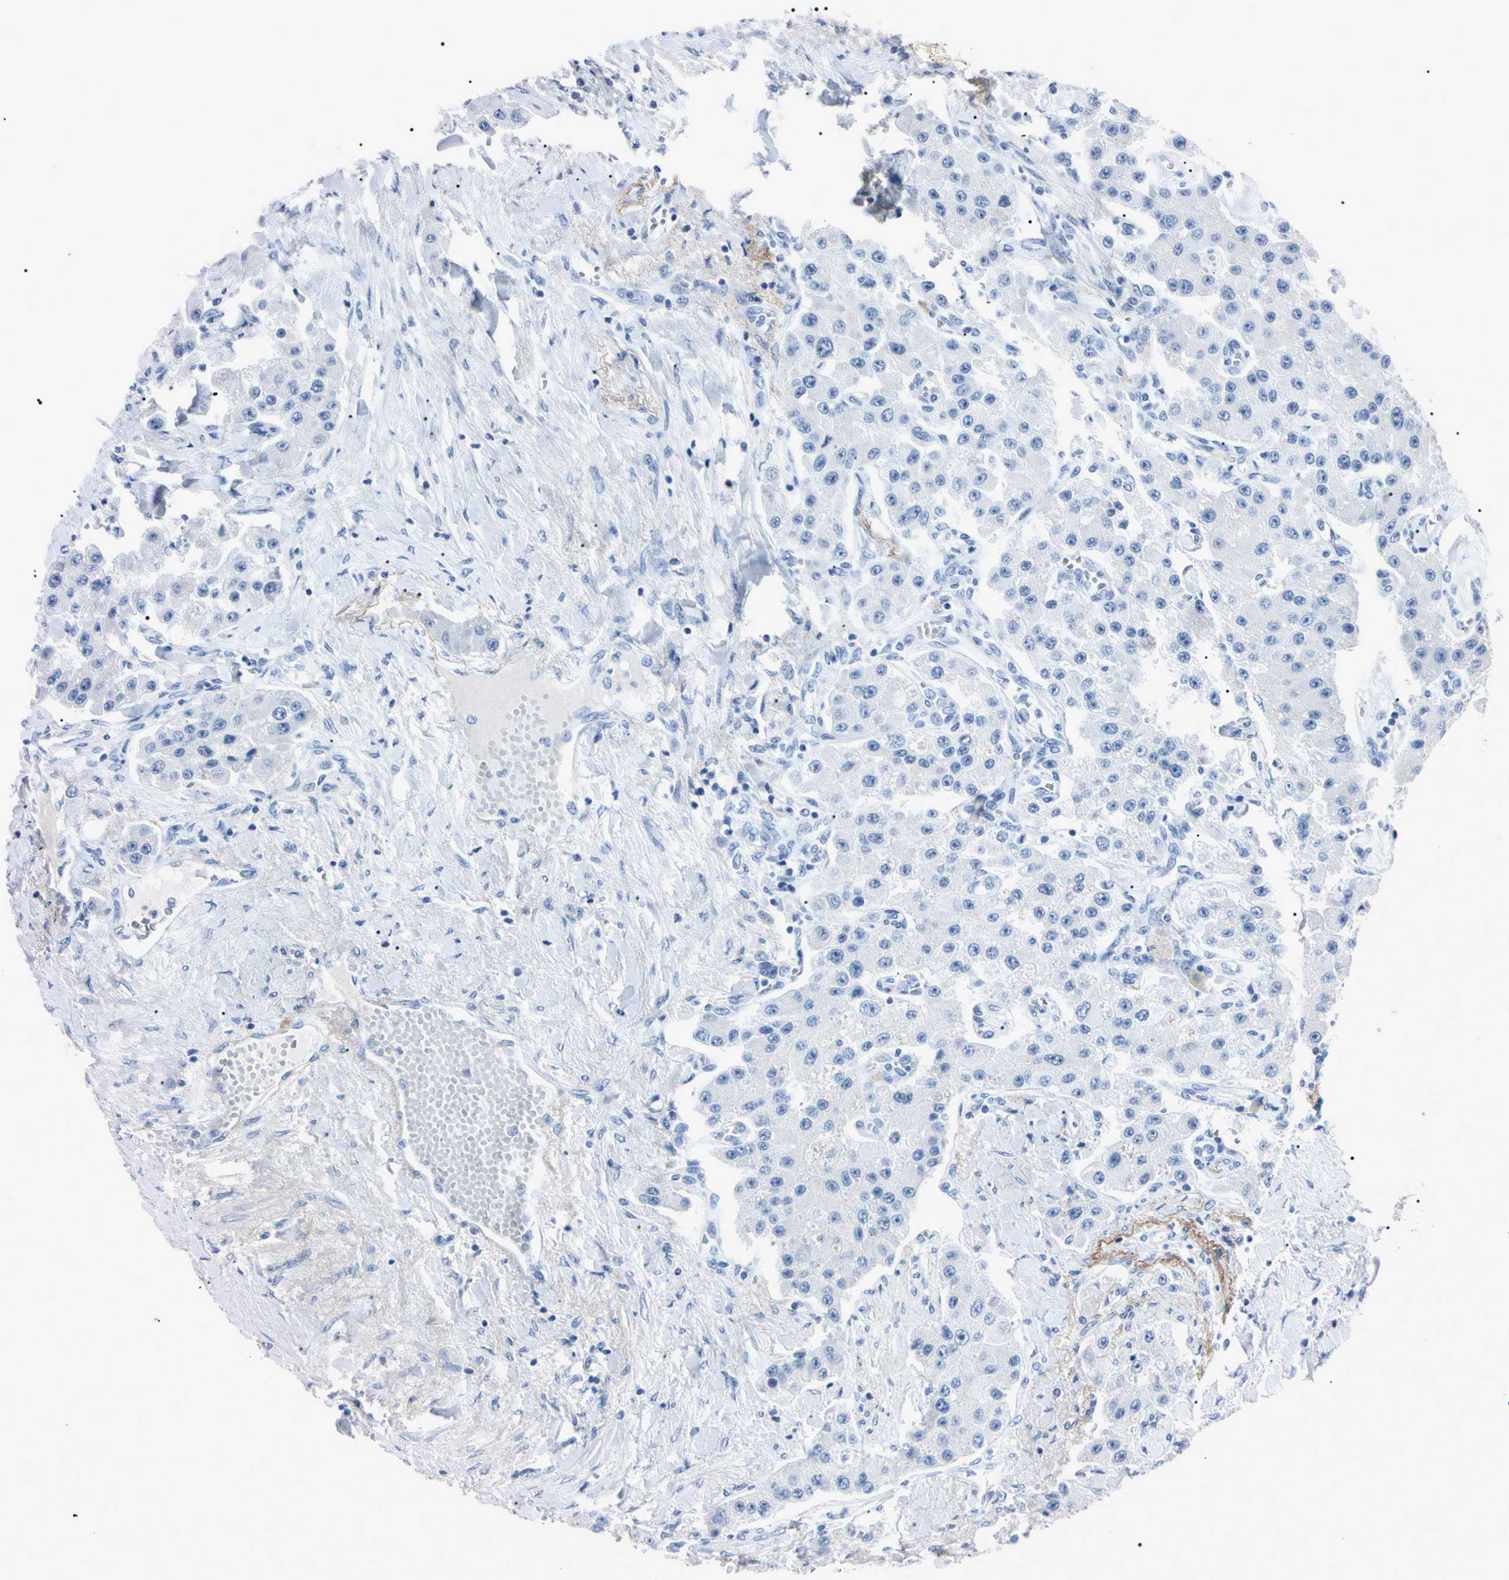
{"staining": {"intensity": "negative", "quantity": "none", "location": "none"}, "tissue": "carcinoid", "cell_type": "Tumor cells", "image_type": "cancer", "snomed": [{"axis": "morphology", "description": "Carcinoid, malignant, NOS"}, {"axis": "topography", "description": "Pancreas"}], "caption": "Image shows no significant protein positivity in tumor cells of carcinoid (malignant).", "gene": "ELN", "patient": {"sex": "male", "age": 41}}